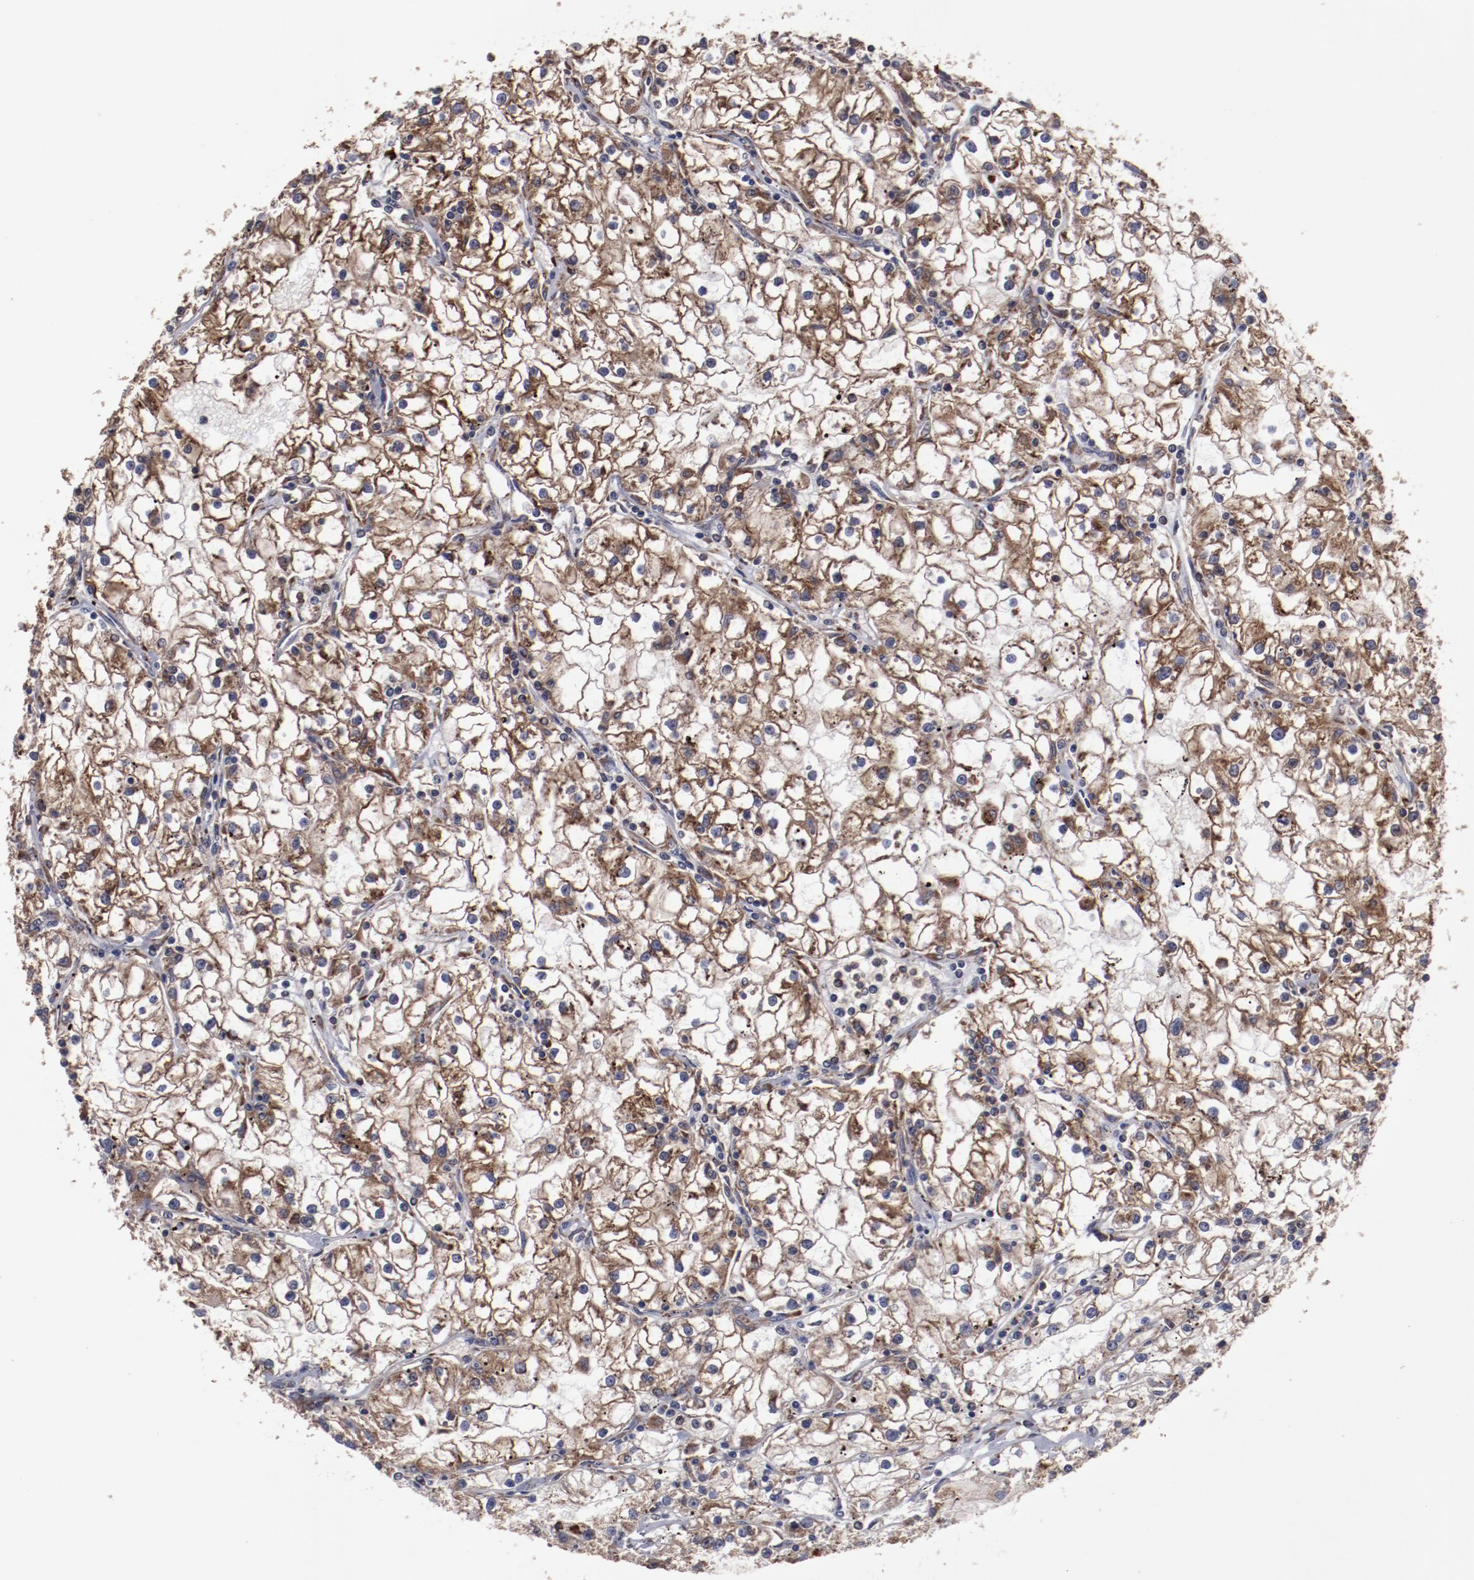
{"staining": {"intensity": "moderate", "quantity": ">75%", "location": "cytoplasmic/membranous"}, "tissue": "renal cancer", "cell_type": "Tumor cells", "image_type": "cancer", "snomed": [{"axis": "morphology", "description": "Adenocarcinoma, NOS"}, {"axis": "topography", "description": "Kidney"}], "caption": "This is a micrograph of immunohistochemistry staining of adenocarcinoma (renal), which shows moderate staining in the cytoplasmic/membranous of tumor cells.", "gene": "RPS4Y1", "patient": {"sex": "male", "age": 56}}